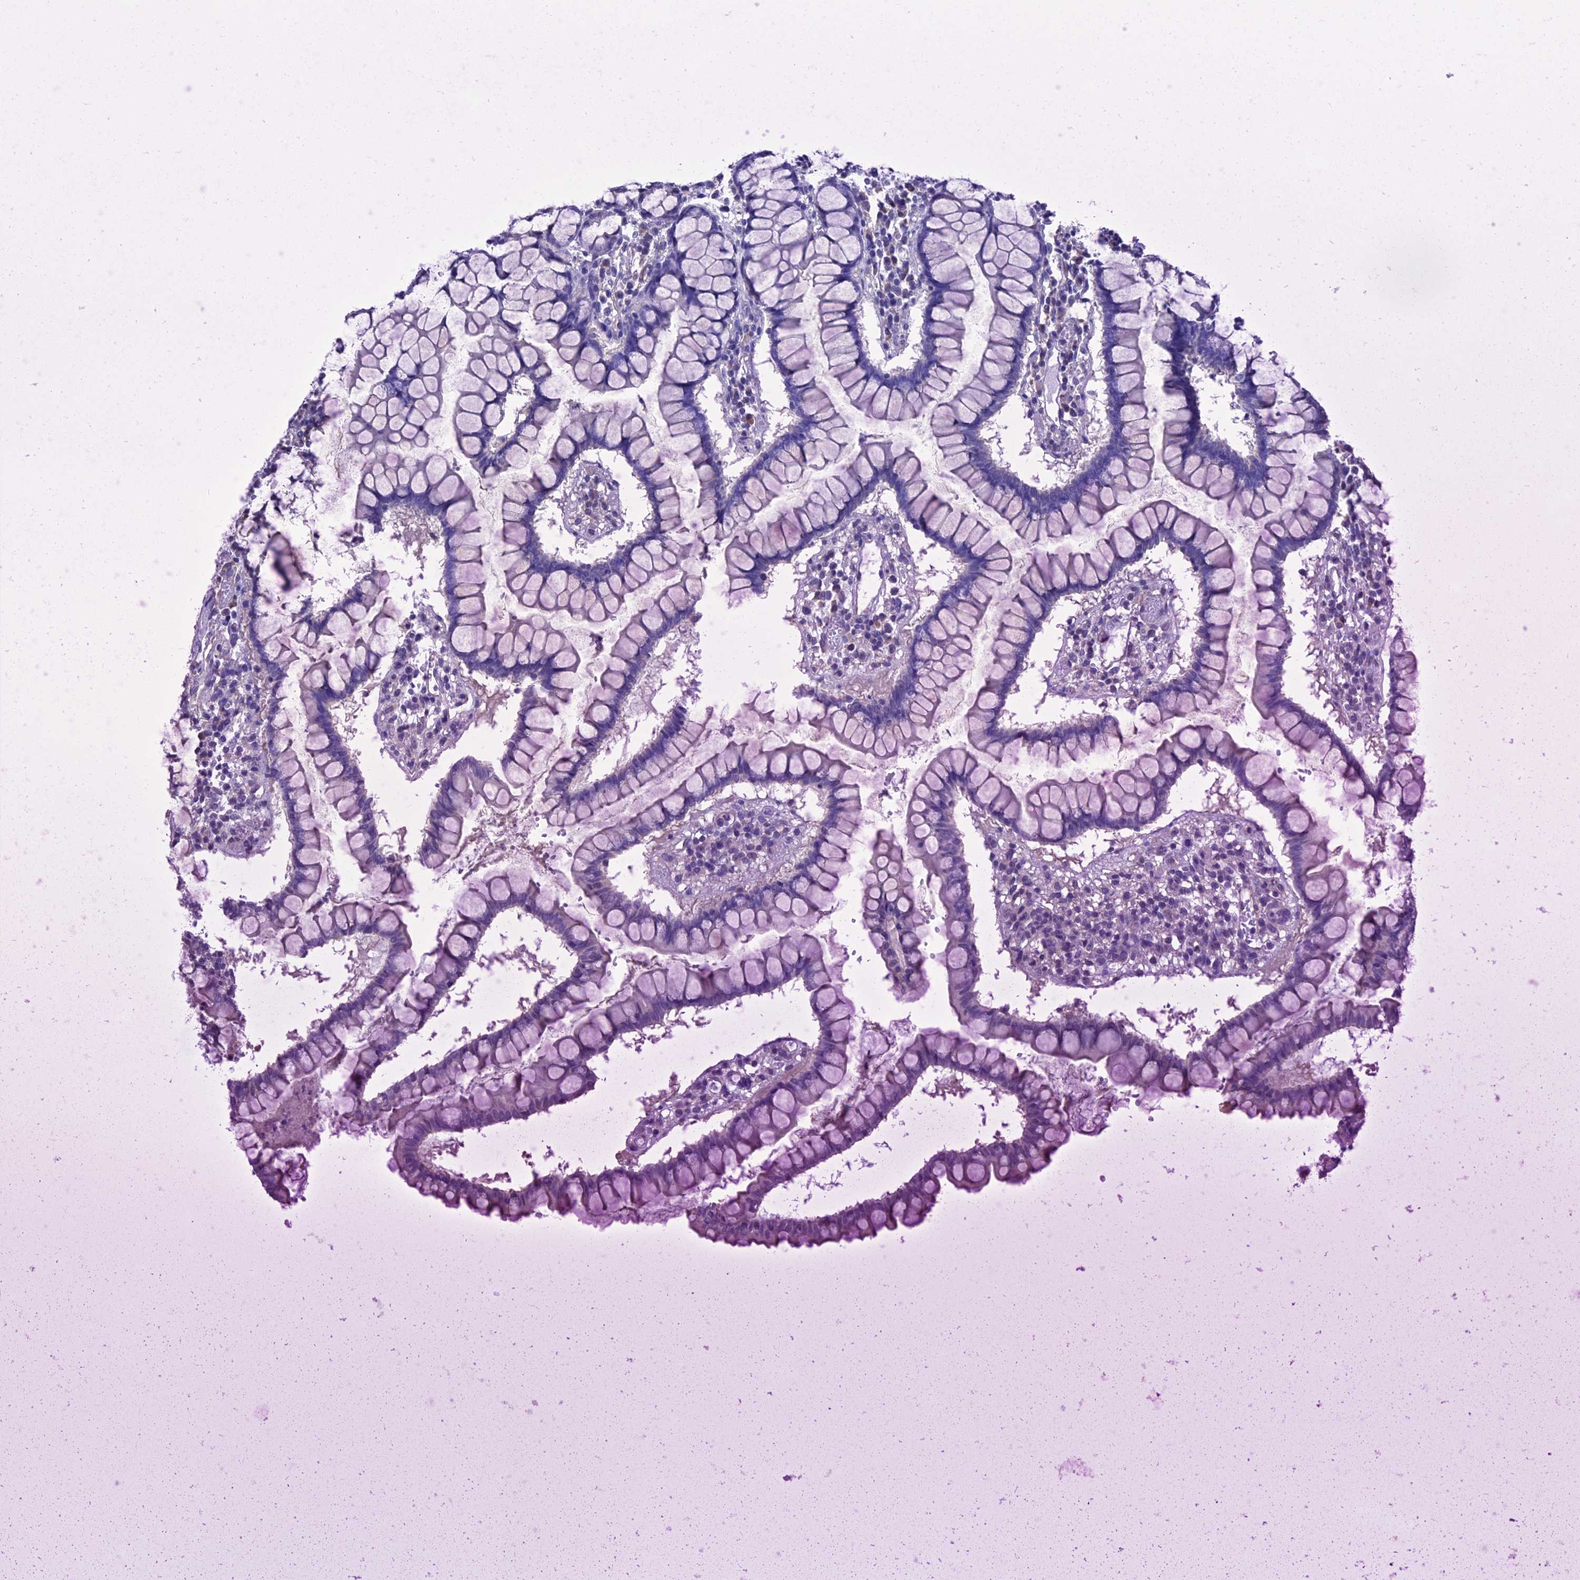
{"staining": {"intensity": "negative", "quantity": "none", "location": "none"}, "tissue": "colon", "cell_type": "Endothelial cells", "image_type": "normal", "snomed": [{"axis": "morphology", "description": "Normal tissue, NOS"}, {"axis": "morphology", "description": "Adenocarcinoma, NOS"}, {"axis": "topography", "description": "Colon"}], "caption": "Photomicrograph shows no protein staining in endothelial cells of normal colon.", "gene": "SLC1A6", "patient": {"sex": "female", "age": 55}}